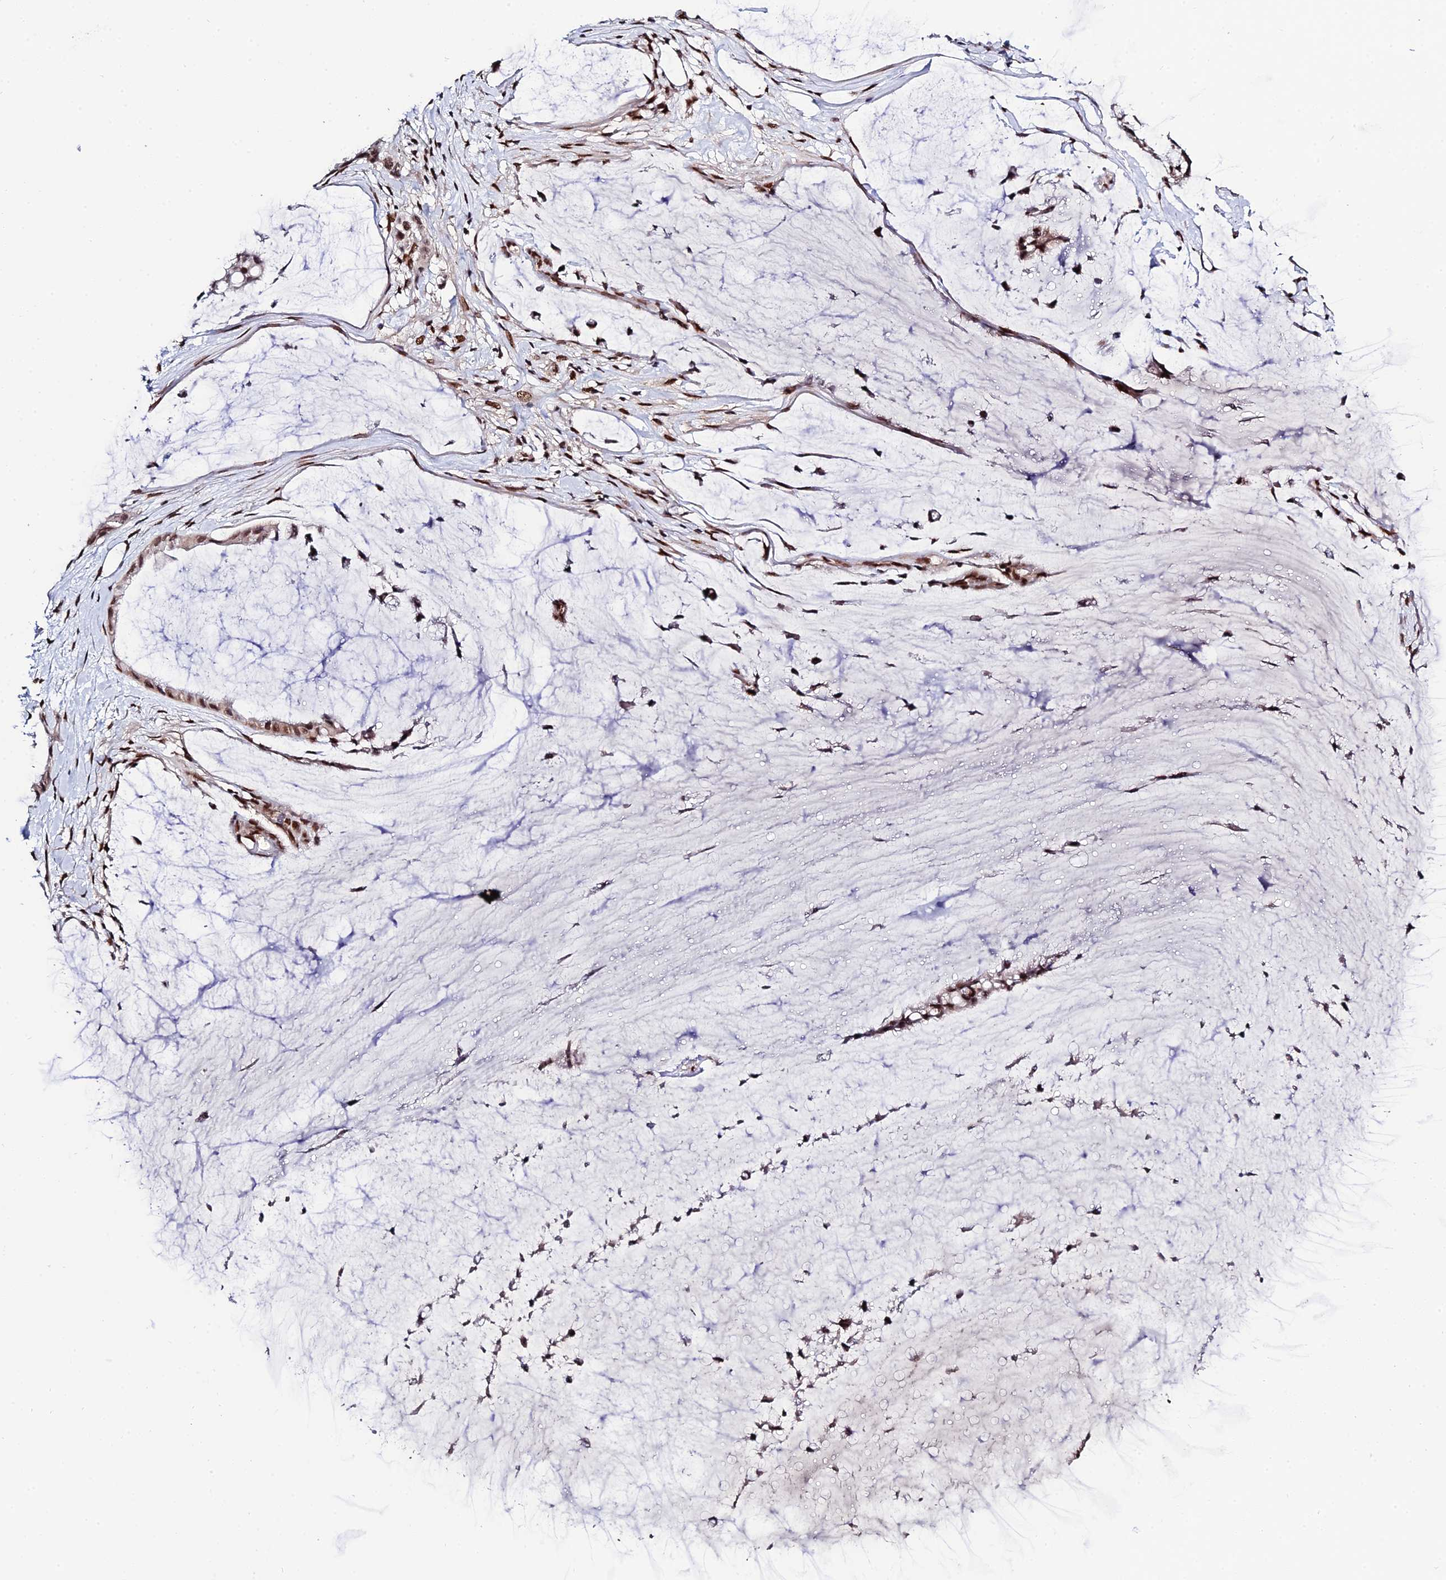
{"staining": {"intensity": "moderate", "quantity": ">75%", "location": "nuclear"}, "tissue": "ovarian cancer", "cell_type": "Tumor cells", "image_type": "cancer", "snomed": [{"axis": "morphology", "description": "Cystadenocarcinoma, mucinous, NOS"}, {"axis": "topography", "description": "Ovary"}], "caption": "Immunohistochemical staining of ovarian mucinous cystadenocarcinoma demonstrates medium levels of moderate nuclear protein positivity in about >75% of tumor cells. The staining is performed using DAB brown chromogen to label protein expression. The nuclei are counter-stained blue using hematoxylin.", "gene": "SYT15", "patient": {"sex": "female", "age": 39}}